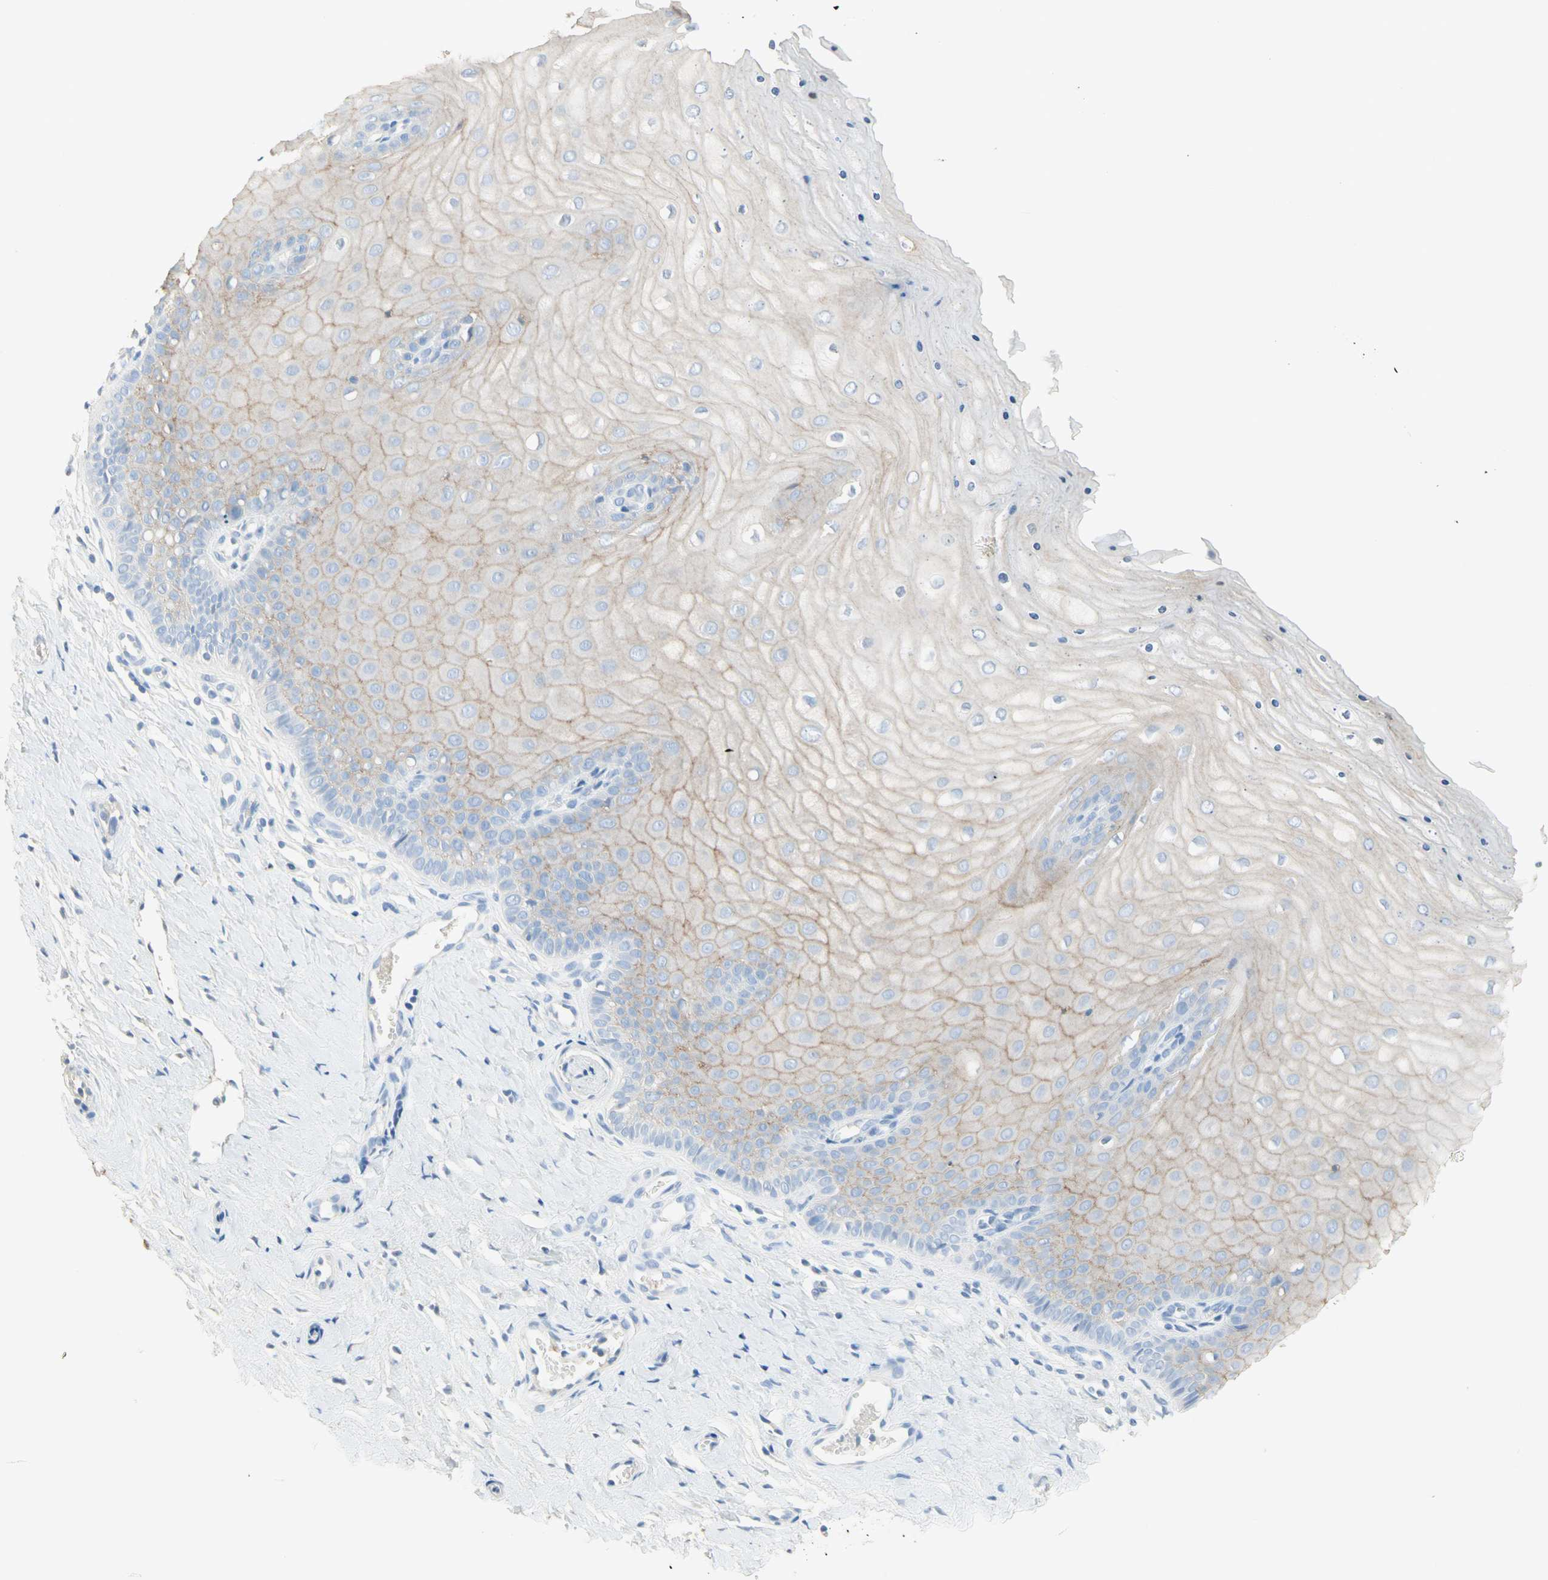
{"staining": {"intensity": "moderate", "quantity": "<25%", "location": "cytoplasmic/membranous"}, "tissue": "cervix", "cell_type": "Glandular cells", "image_type": "normal", "snomed": [{"axis": "morphology", "description": "Normal tissue, NOS"}, {"axis": "topography", "description": "Cervix"}], "caption": "Glandular cells reveal low levels of moderate cytoplasmic/membranous staining in about <25% of cells in benign cervix. The staining was performed using DAB, with brown indicating positive protein expression. Nuclei are stained blue with hematoxylin.", "gene": "NECTIN4", "patient": {"sex": "female", "age": 55}}